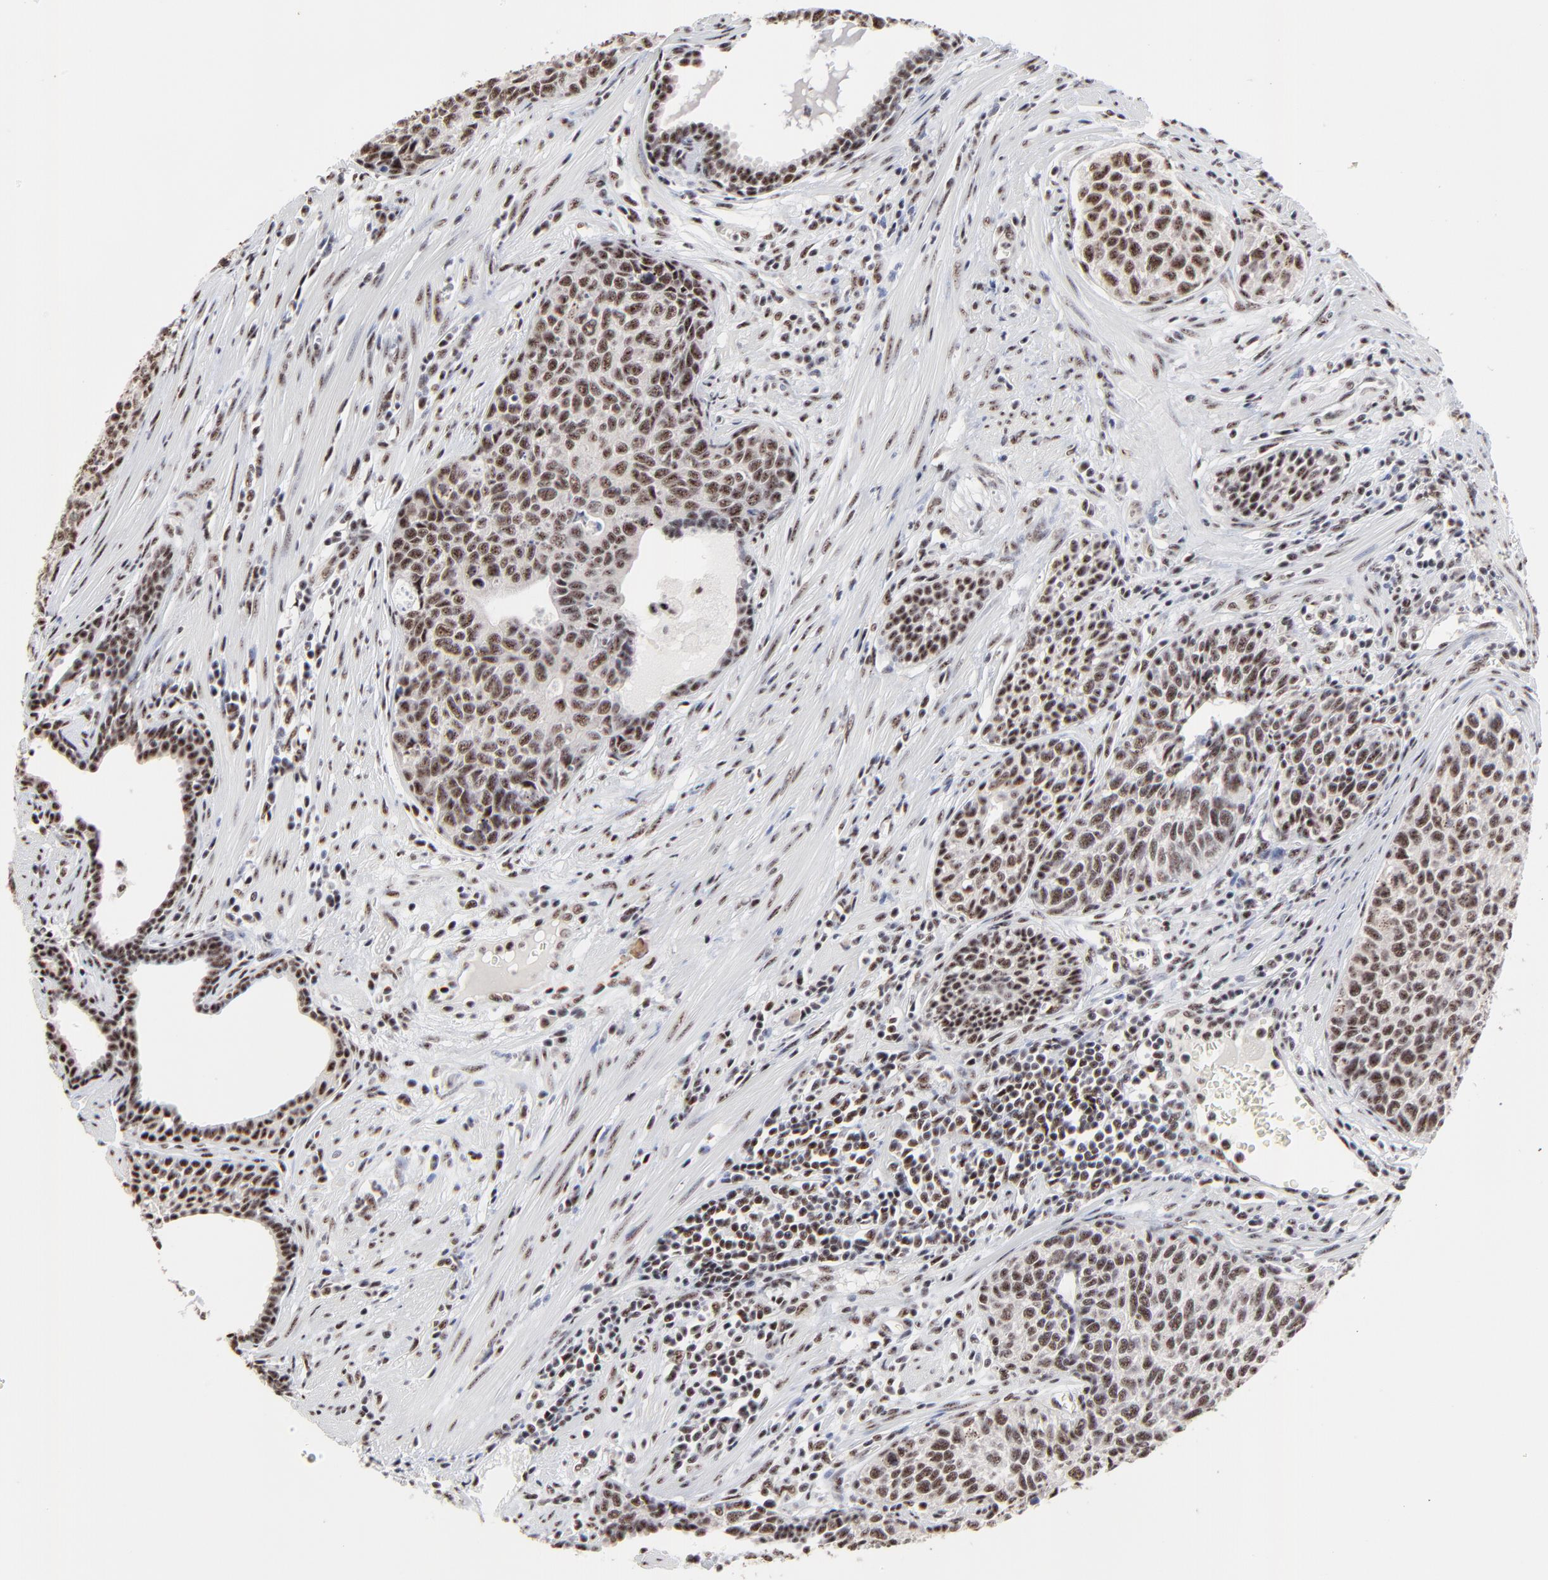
{"staining": {"intensity": "weak", "quantity": ">75%", "location": "nuclear"}, "tissue": "urothelial cancer", "cell_type": "Tumor cells", "image_type": "cancer", "snomed": [{"axis": "morphology", "description": "Urothelial carcinoma, High grade"}, {"axis": "topography", "description": "Urinary bladder"}], "caption": "Human urothelial cancer stained with a brown dye shows weak nuclear positive staining in about >75% of tumor cells.", "gene": "MBD4", "patient": {"sex": "male", "age": 81}}